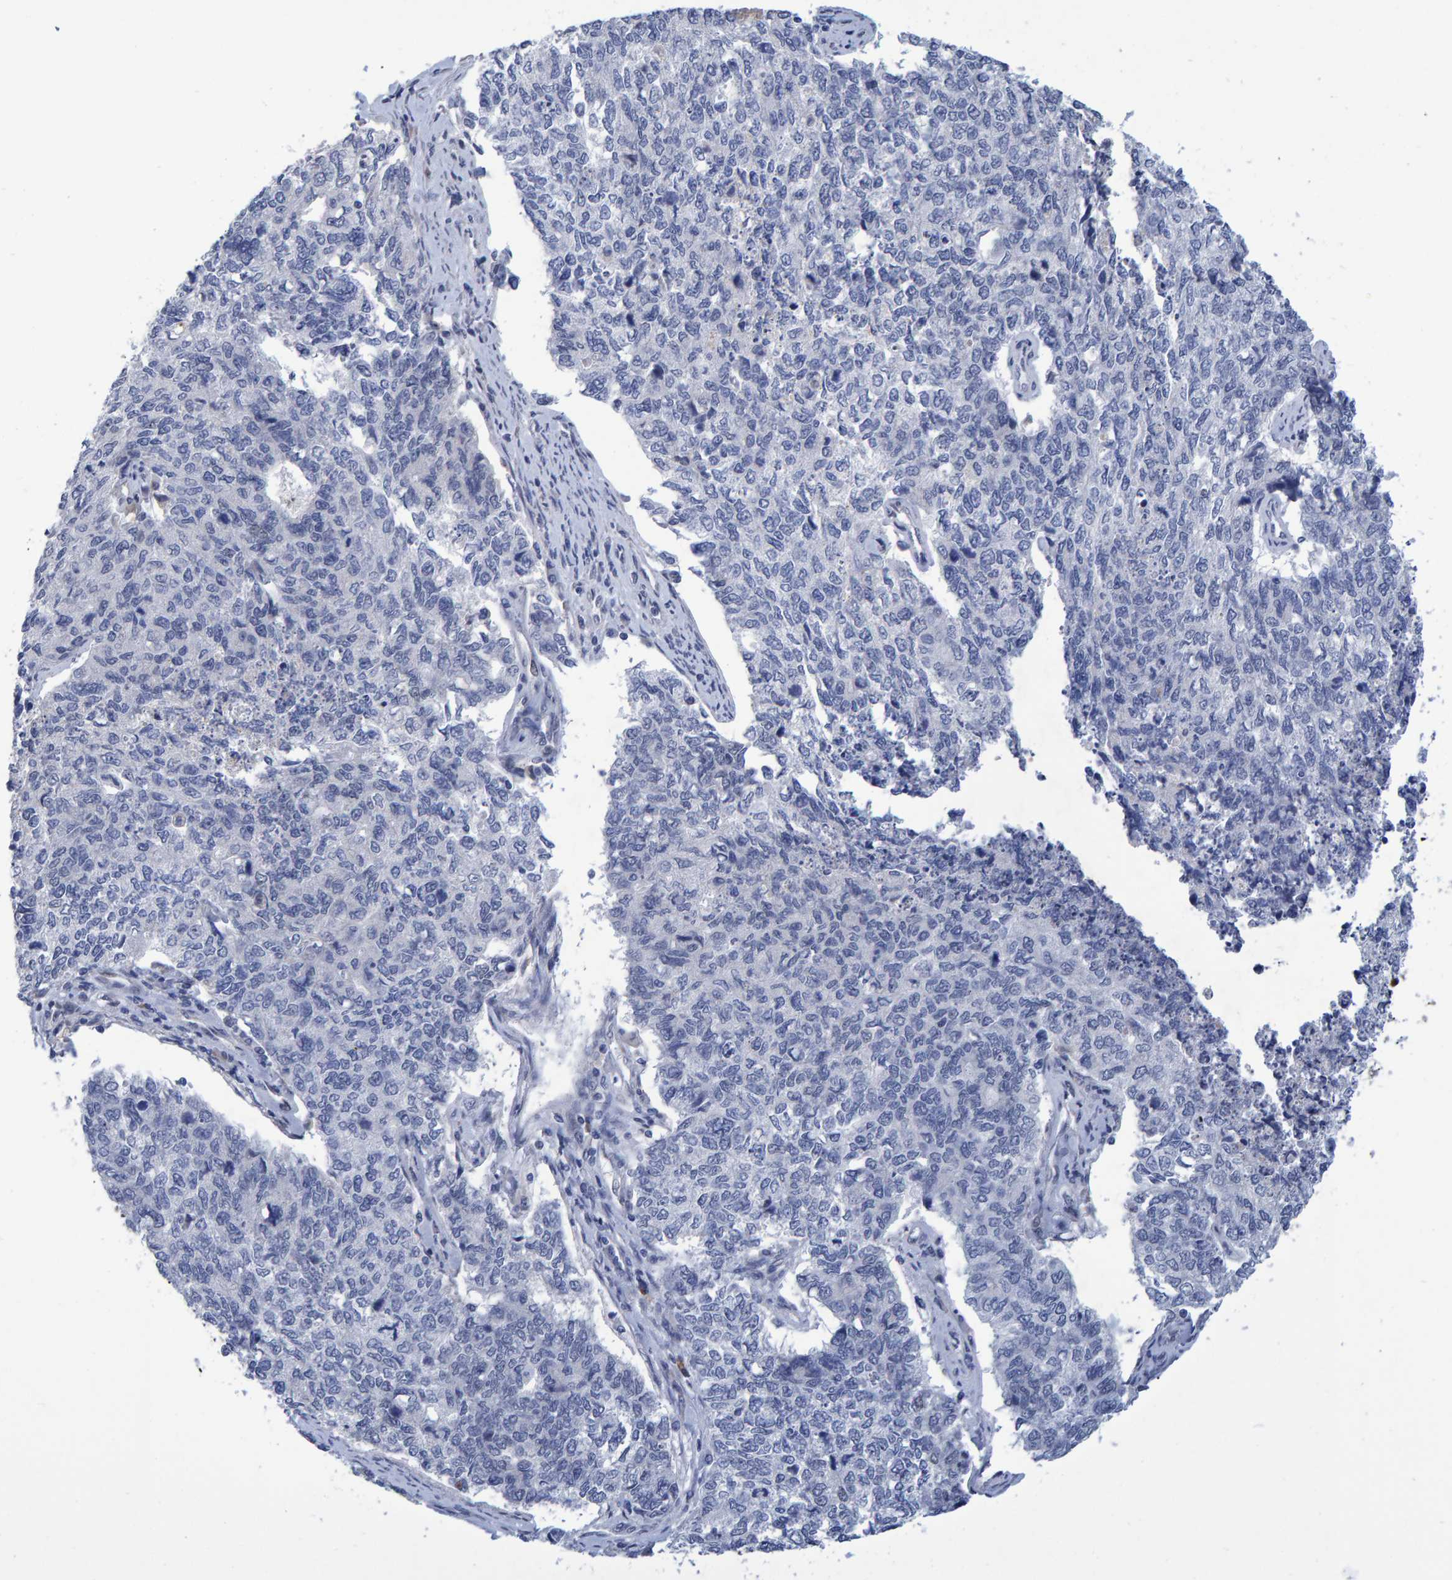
{"staining": {"intensity": "negative", "quantity": "none", "location": "none"}, "tissue": "cervical cancer", "cell_type": "Tumor cells", "image_type": "cancer", "snomed": [{"axis": "morphology", "description": "Squamous cell carcinoma, NOS"}, {"axis": "topography", "description": "Cervix"}], "caption": "Immunohistochemical staining of human cervical squamous cell carcinoma displays no significant expression in tumor cells.", "gene": "QKI", "patient": {"sex": "female", "age": 63}}